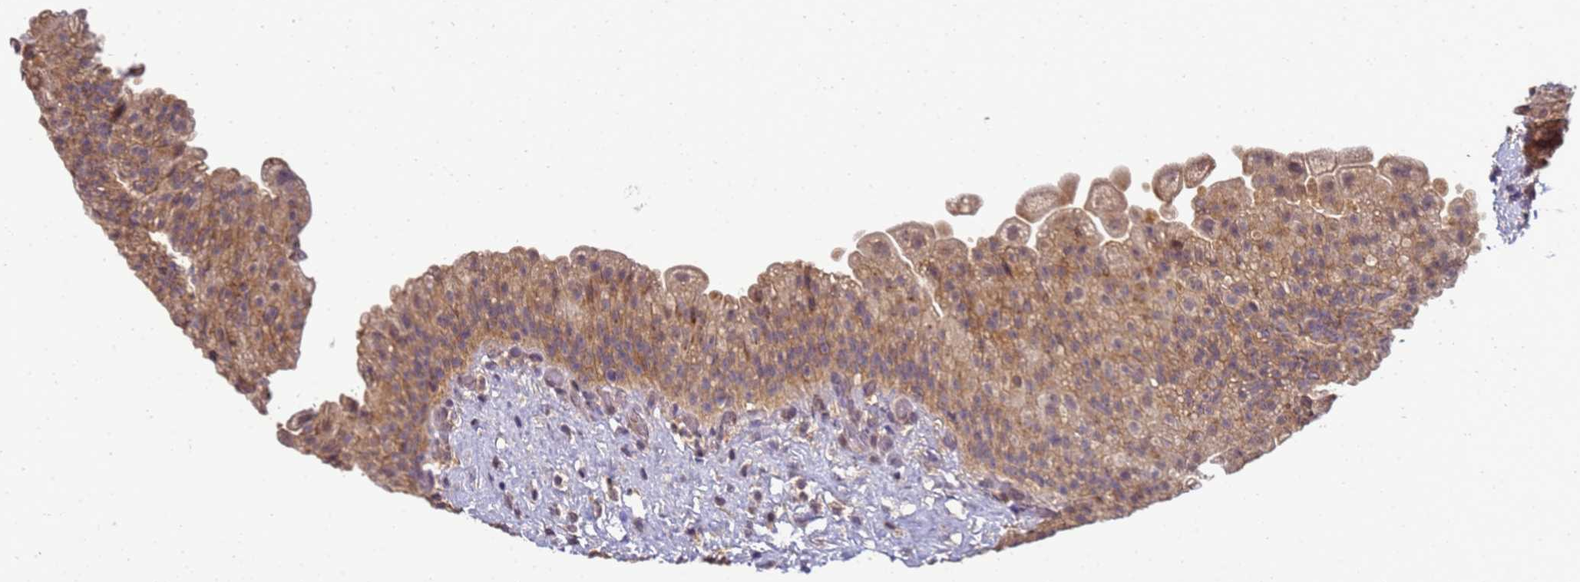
{"staining": {"intensity": "moderate", "quantity": ">75%", "location": "cytoplasmic/membranous"}, "tissue": "urinary bladder", "cell_type": "Urothelial cells", "image_type": "normal", "snomed": [{"axis": "morphology", "description": "Normal tissue, NOS"}, {"axis": "topography", "description": "Urinary bladder"}], "caption": "DAB (3,3'-diaminobenzidine) immunohistochemical staining of benign urinary bladder exhibits moderate cytoplasmic/membranous protein expression in approximately >75% of urothelial cells. (Brightfield microscopy of DAB IHC at high magnification).", "gene": "ANKRD17", "patient": {"sex": "female", "age": 27}}